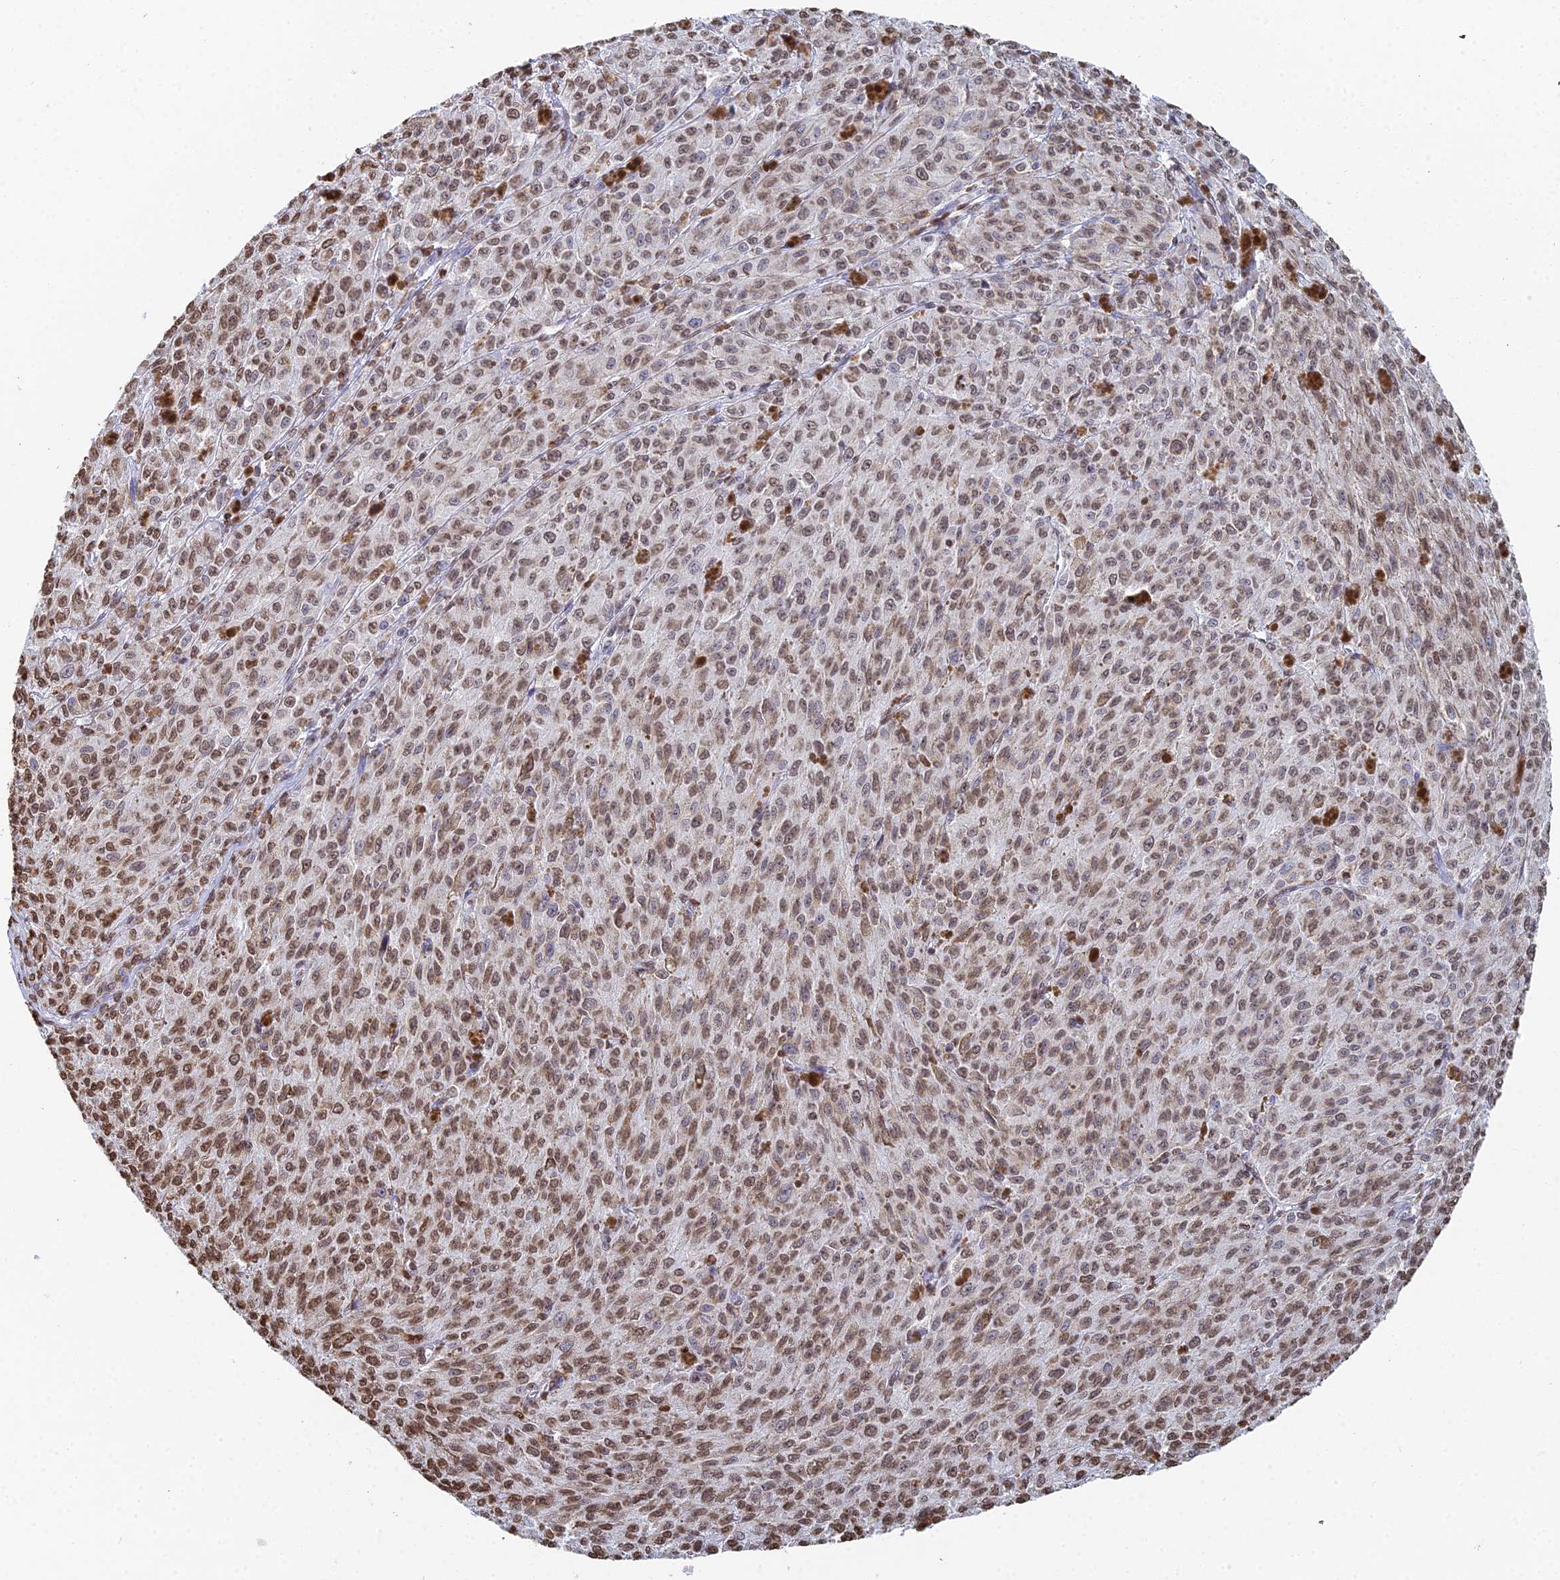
{"staining": {"intensity": "weak", "quantity": ">75%", "location": "nuclear"}, "tissue": "melanoma", "cell_type": "Tumor cells", "image_type": "cancer", "snomed": [{"axis": "morphology", "description": "Malignant melanoma, NOS"}, {"axis": "topography", "description": "Skin"}], "caption": "High-power microscopy captured an IHC micrograph of malignant melanoma, revealing weak nuclear staining in approximately >75% of tumor cells.", "gene": "GBP3", "patient": {"sex": "female", "age": 52}}